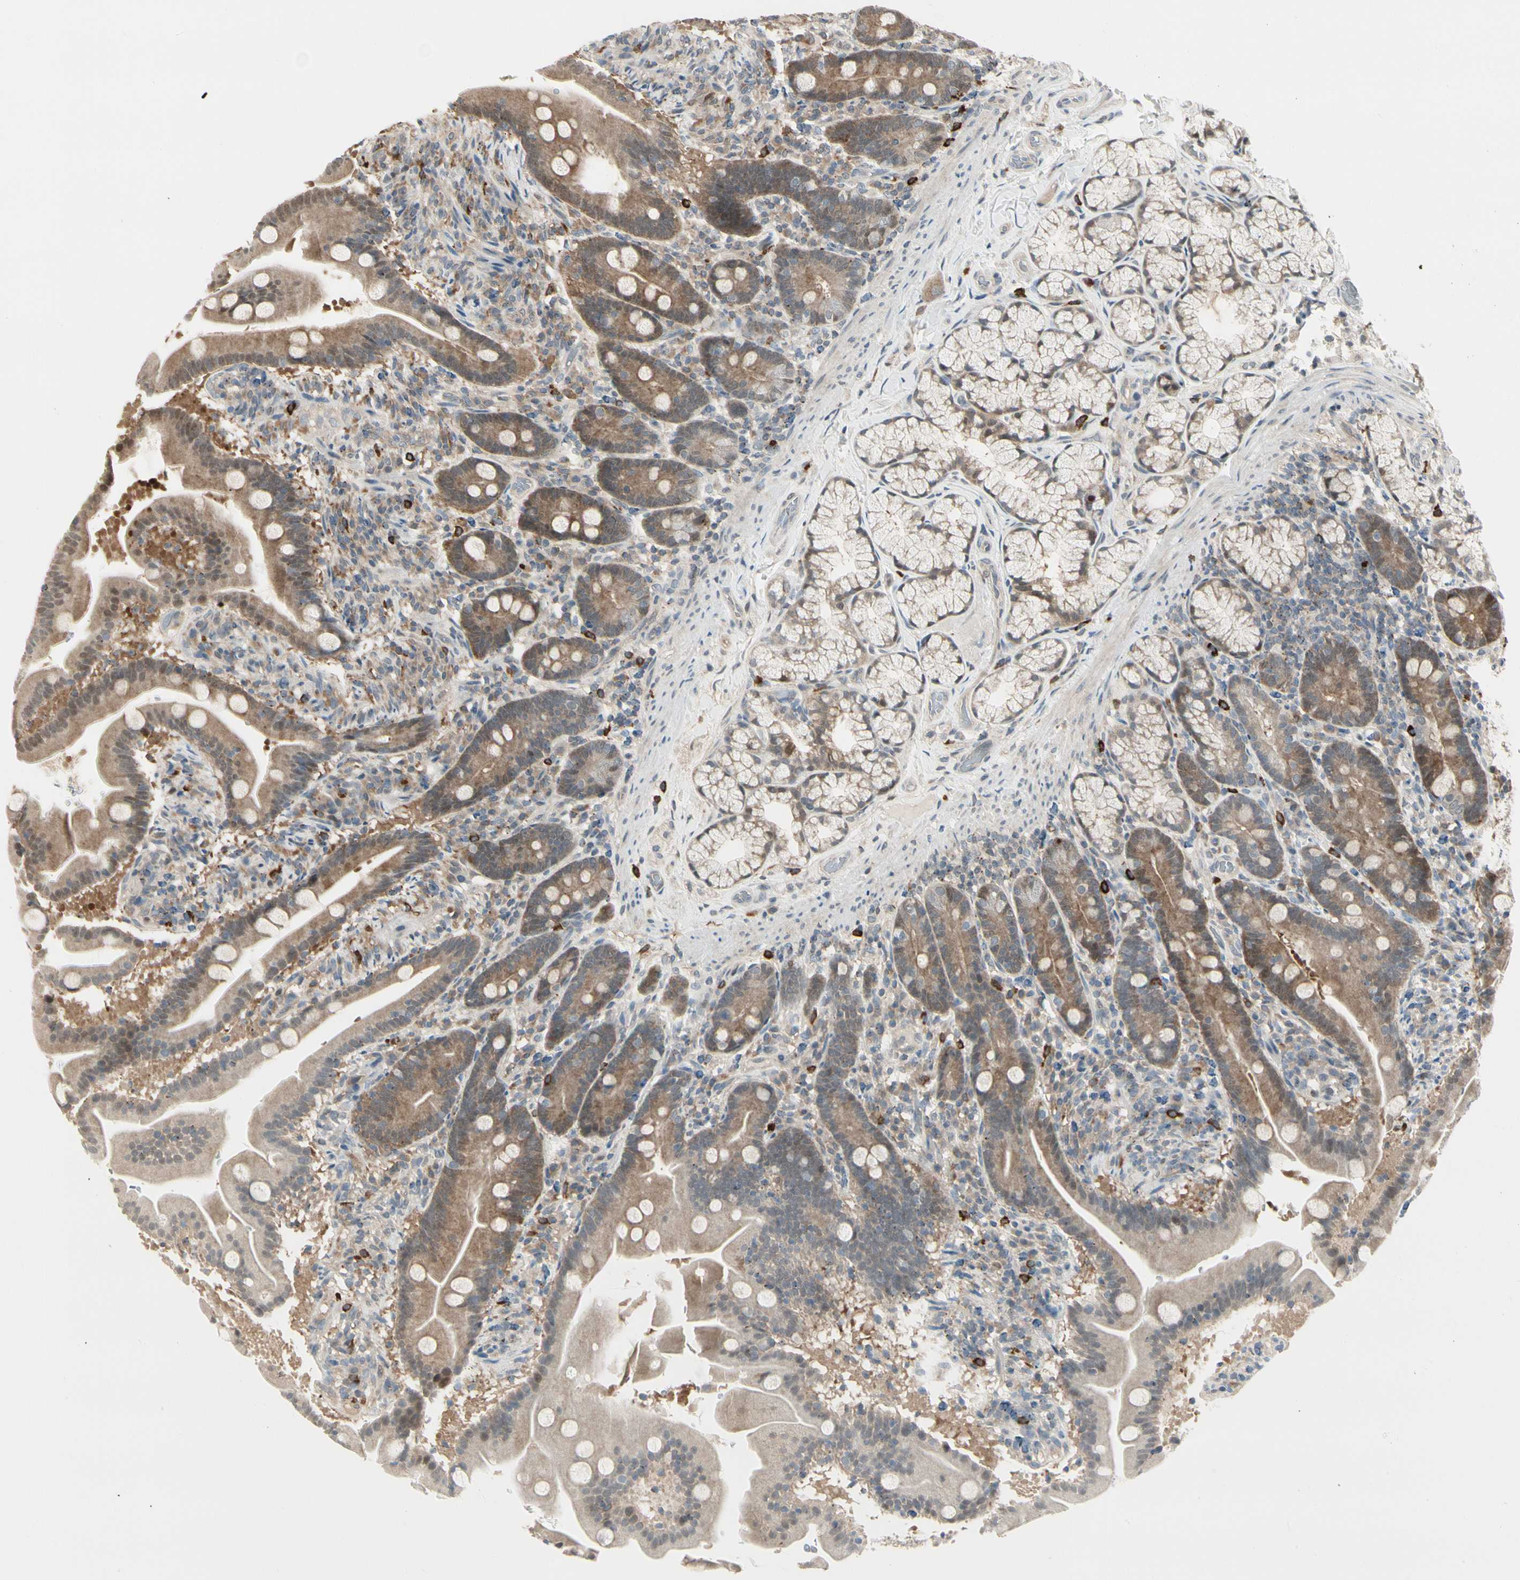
{"staining": {"intensity": "moderate", "quantity": ">75%", "location": "cytoplasmic/membranous"}, "tissue": "duodenum", "cell_type": "Glandular cells", "image_type": "normal", "snomed": [{"axis": "morphology", "description": "Normal tissue, NOS"}, {"axis": "topography", "description": "Duodenum"}], "caption": "Moderate cytoplasmic/membranous expression is appreciated in about >75% of glandular cells in unremarkable duodenum.", "gene": "EVC", "patient": {"sex": "male", "age": 54}}